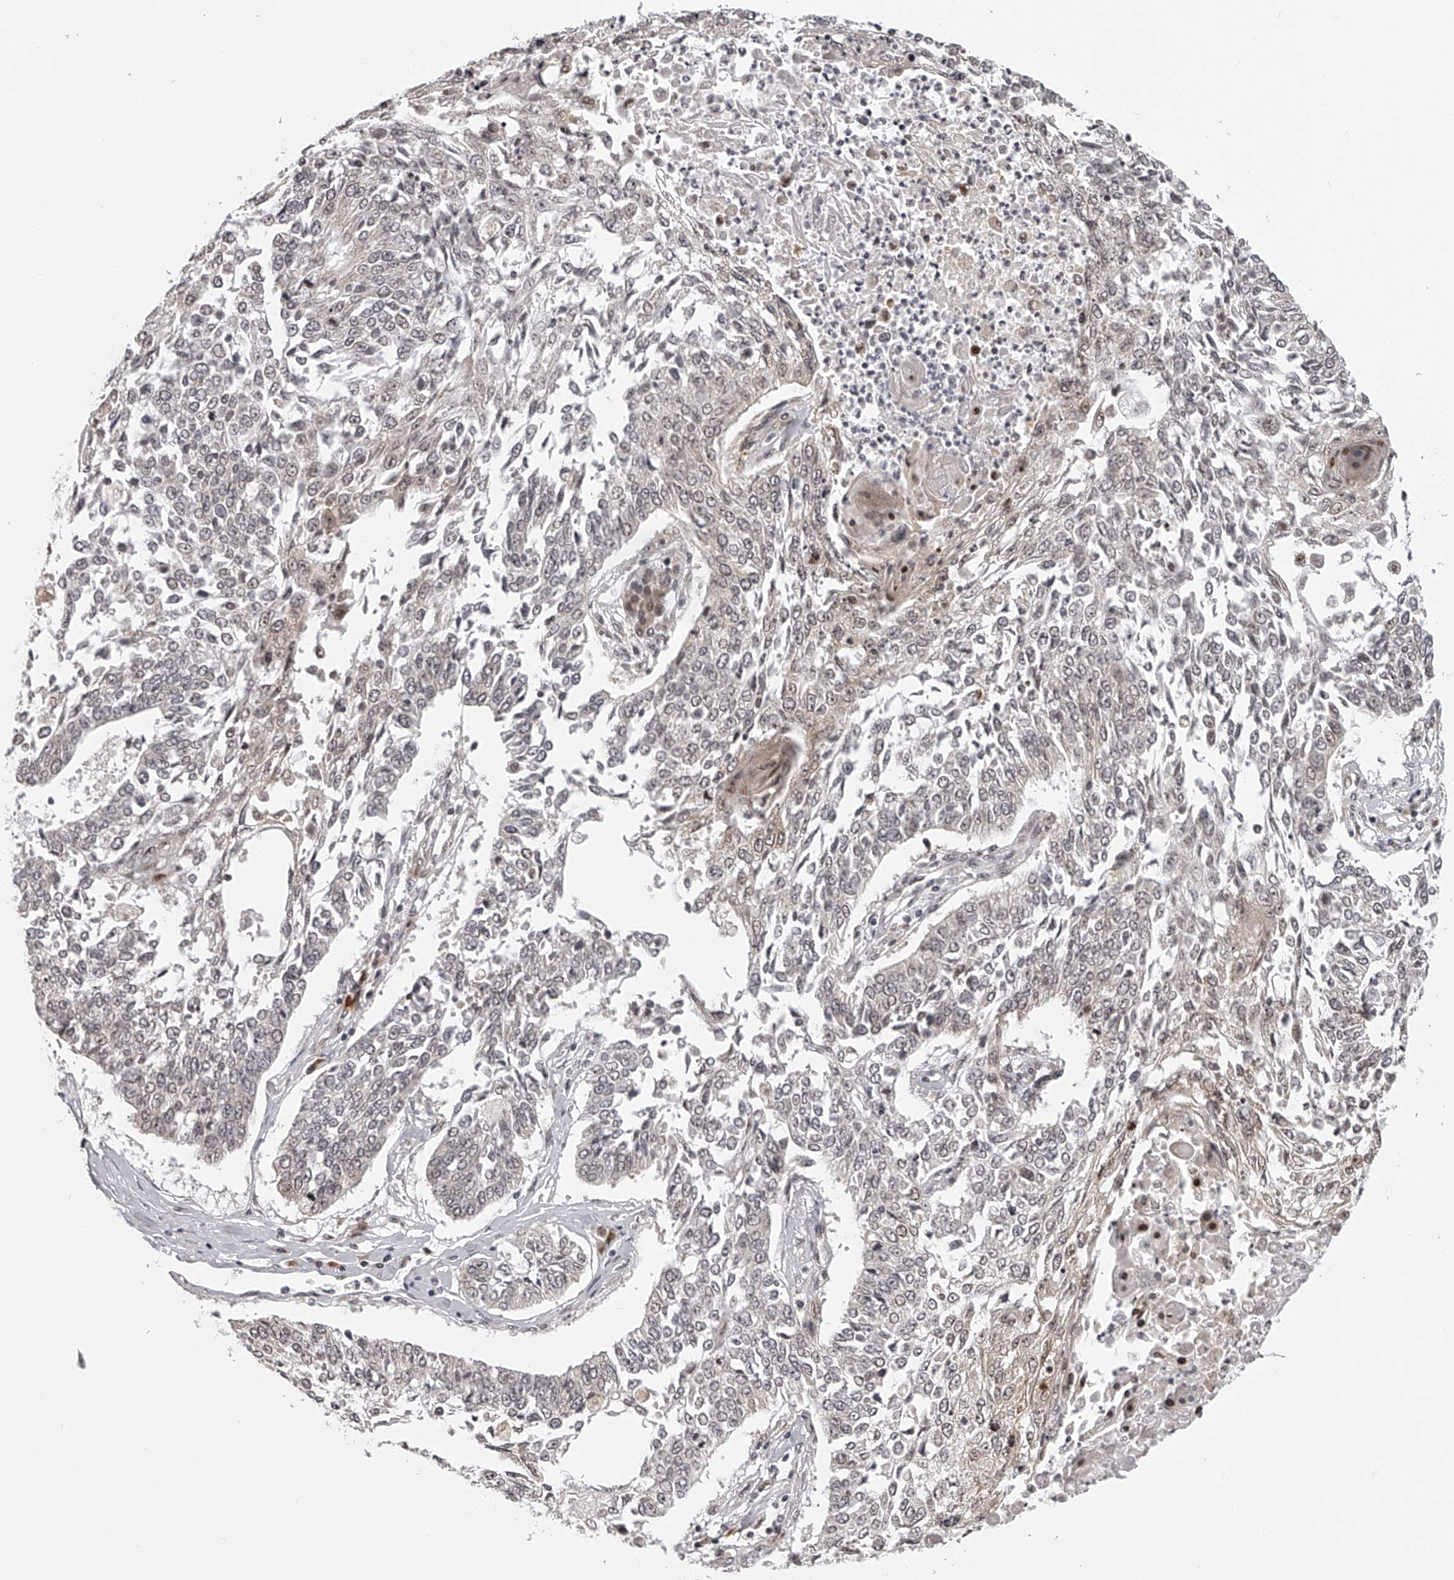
{"staining": {"intensity": "negative", "quantity": "none", "location": "none"}, "tissue": "lung cancer", "cell_type": "Tumor cells", "image_type": "cancer", "snomed": [{"axis": "morphology", "description": "Normal tissue, NOS"}, {"axis": "morphology", "description": "Squamous cell carcinoma, NOS"}, {"axis": "topography", "description": "Cartilage tissue"}, {"axis": "topography", "description": "Bronchus"}, {"axis": "topography", "description": "Lung"}, {"axis": "topography", "description": "Peripheral nerve tissue"}], "caption": "Tumor cells show no significant expression in lung cancer (squamous cell carcinoma).", "gene": "ODF2L", "patient": {"sex": "female", "age": 49}}